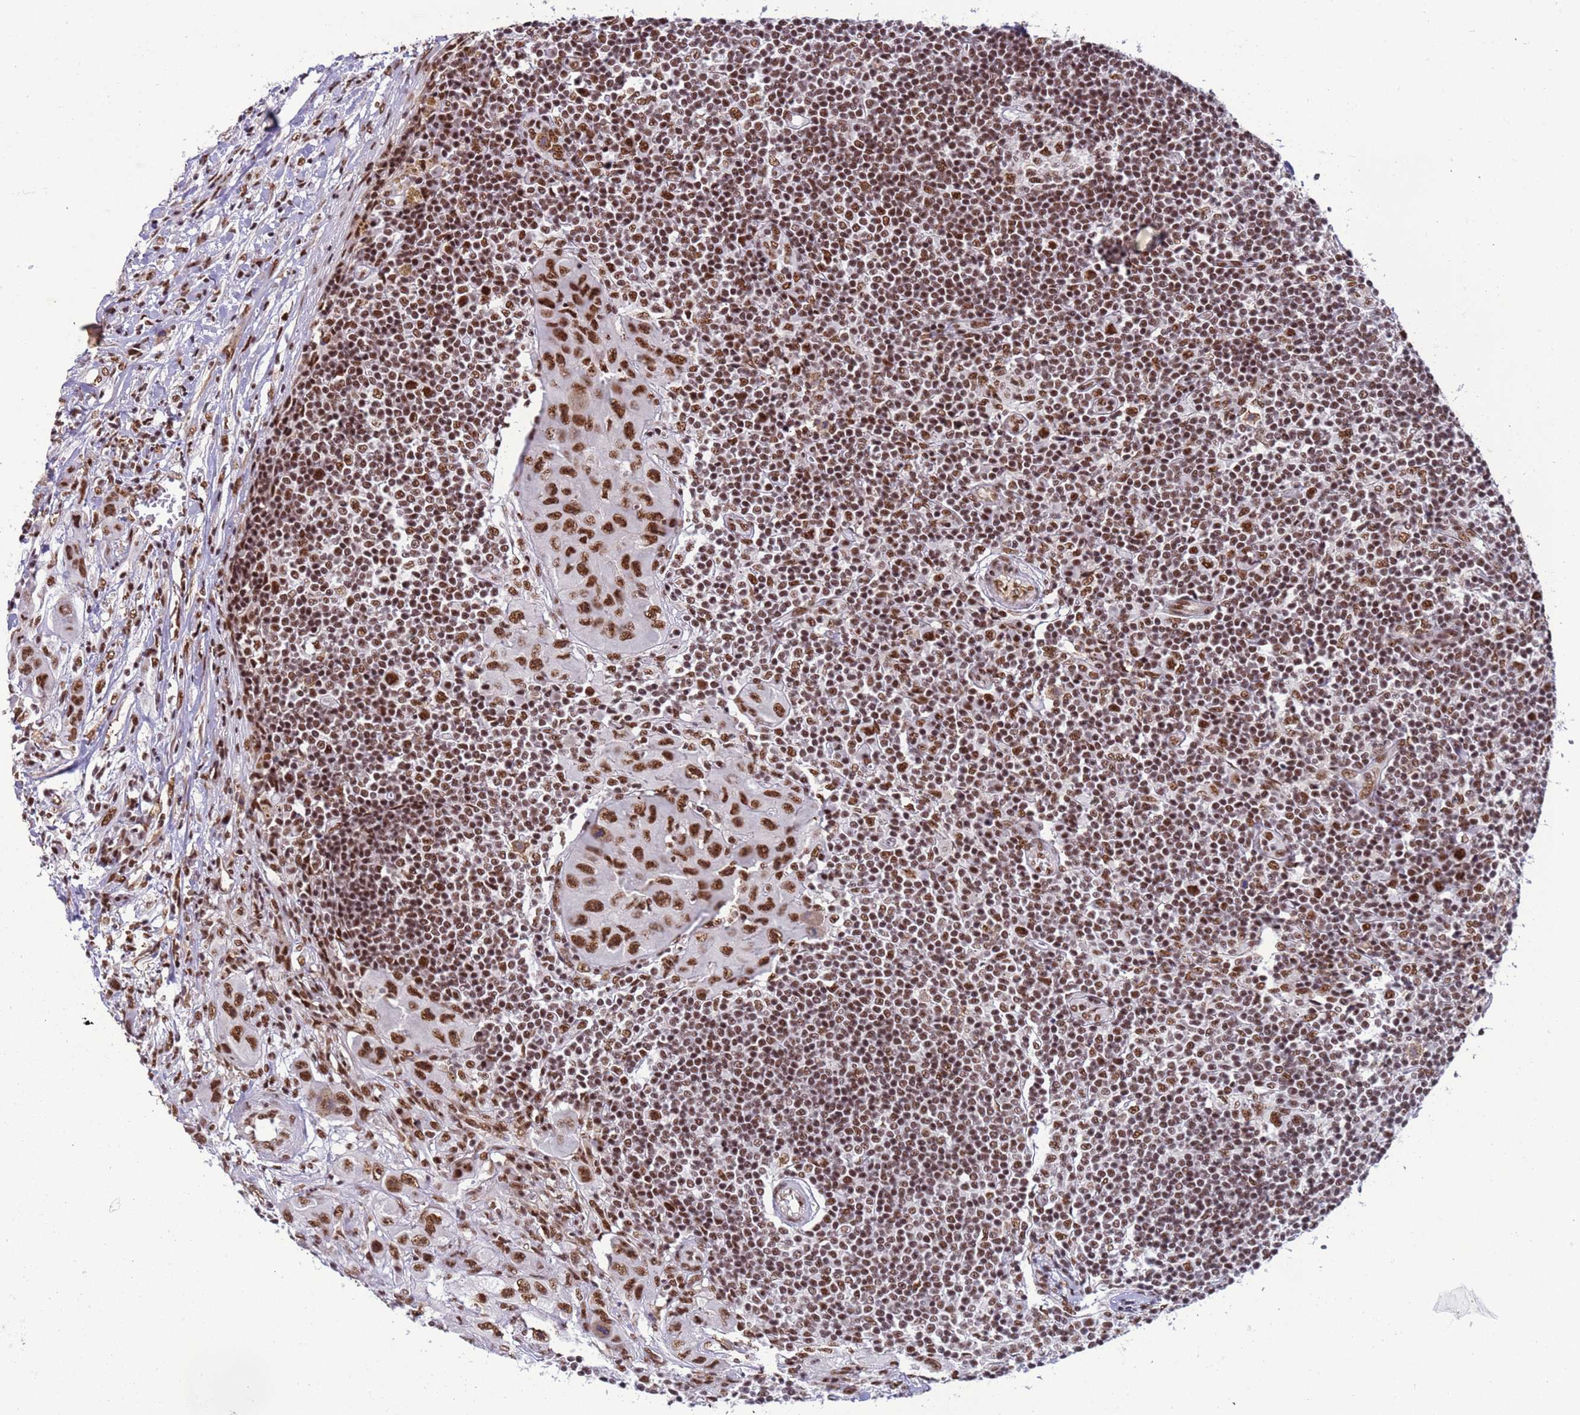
{"staining": {"intensity": "strong", "quantity": ">75%", "location": "nuclear"}, "tissue": "lymph node", "cell_type": "Non-germinal center cells", "image_type": "normal", "snomed": [{"axis": "morphology", "description": "Normal tissue, NOS"}, {"axis": "morphology", "description": "Squamous cell carcinoma, metastatic, NOS"}, {"axis": "topography", "description": "Lymph node"}], "caption": "A histopathology image showing strong nuclear positivity in about >75% of non-germinal center cells in unremarkable lymph node, as visualized by brown immunohistochemical staining.", "gene": "SRRT", "patient": {"sex": "male", "age": 73}}